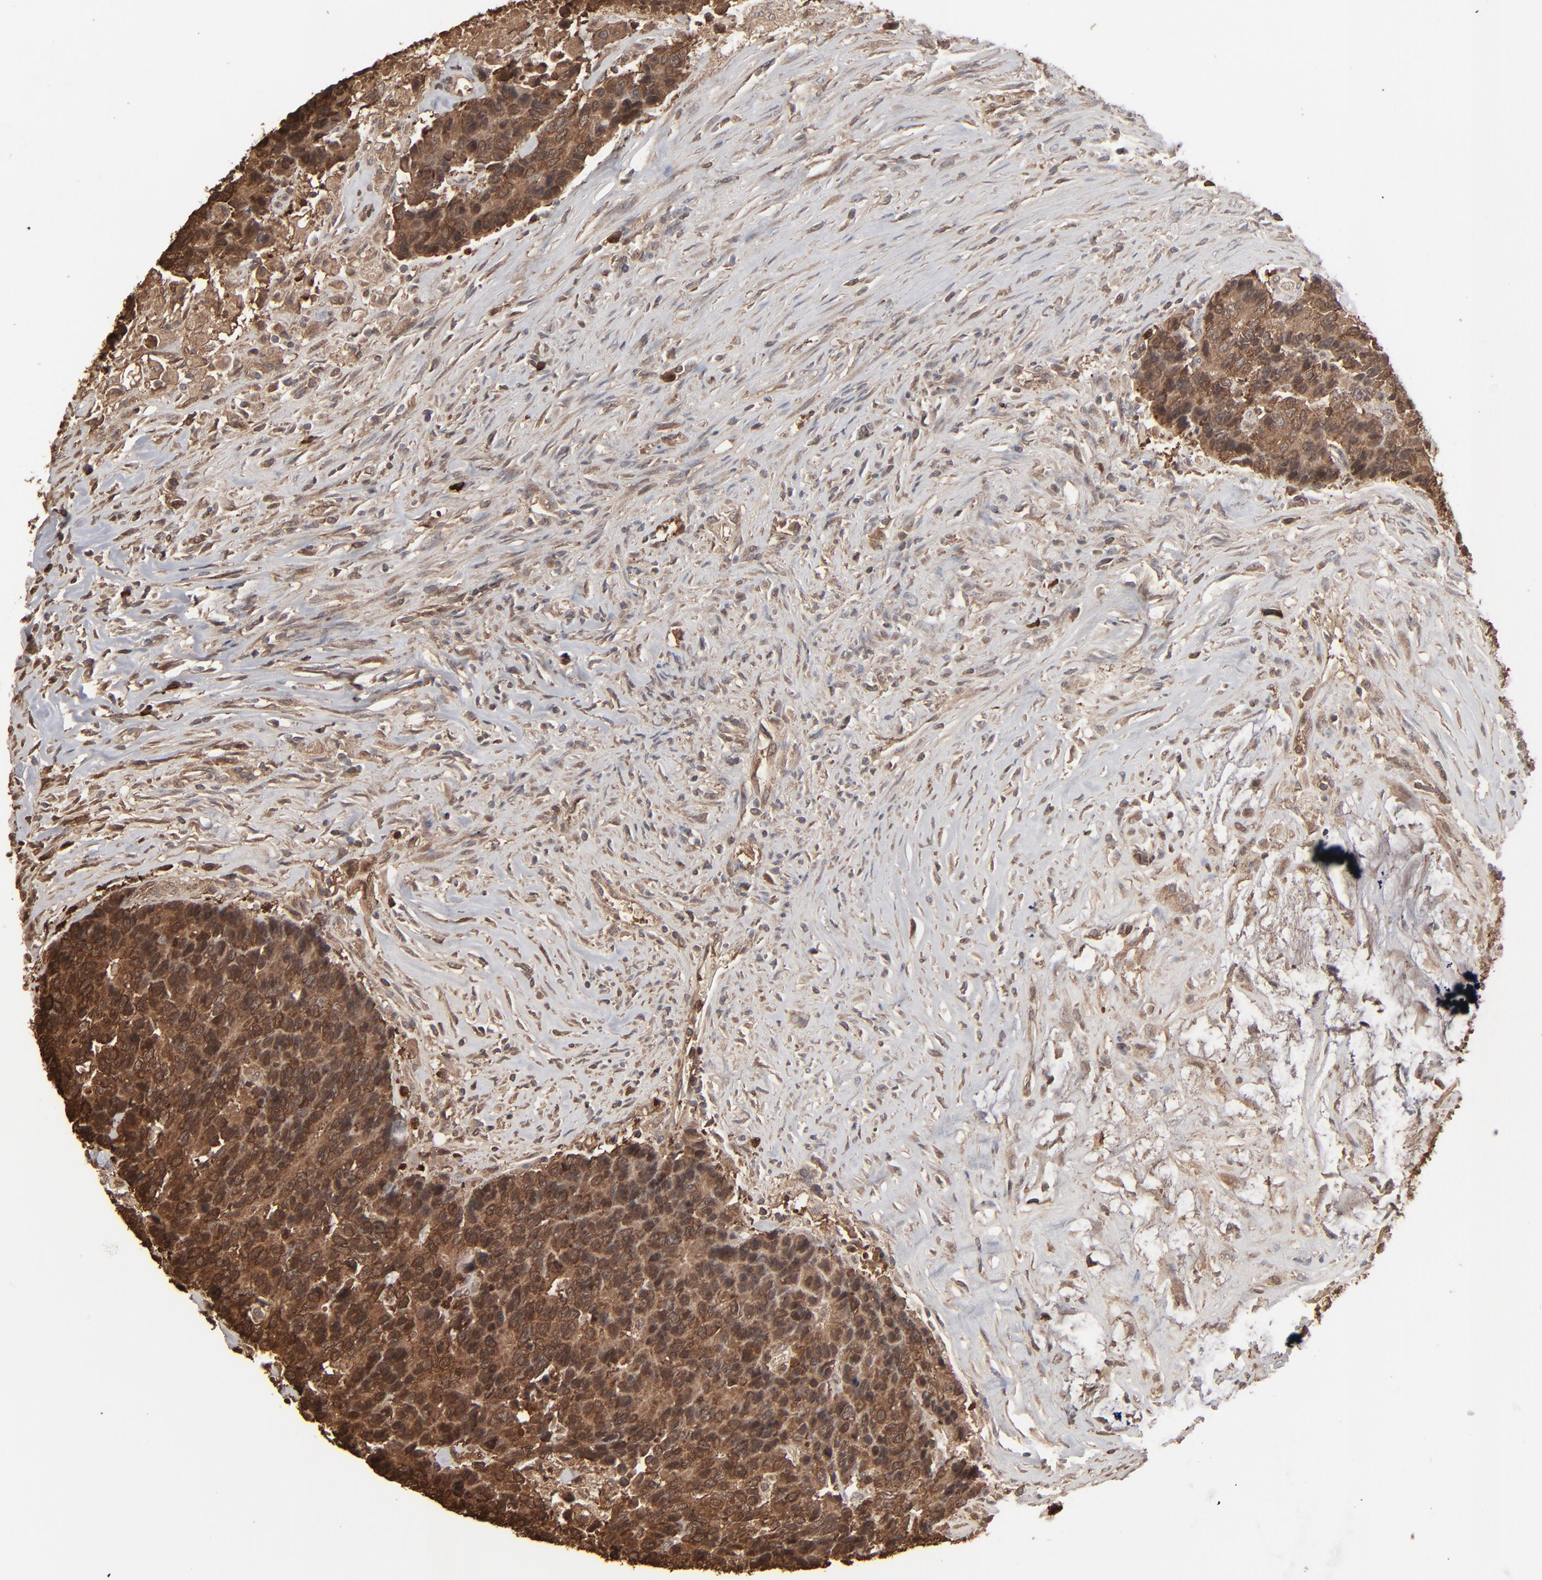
{"staining": {"intensity": "strong", "quantity": ">75%", "location": "cytoplasmic/membranous"}, "tissue": "colorectal cancer", "cell_type": "Tumor cells", "image_type": "cancer", "snomed": [{"axis": "morphology", "description": "Adenocarcinoma, NOS"}, {"axis": "topography", "description": "Colon"}], "caption": "Immunohistochemical staining of human colorectal cancer (adenocarcinoma) exhibits high levels of strong cytoplasmic/membranous protein staining in about >75% of tumor cells.", "gene": "NME1-NME2", "patient": {"sex": "female", "age": 86}}